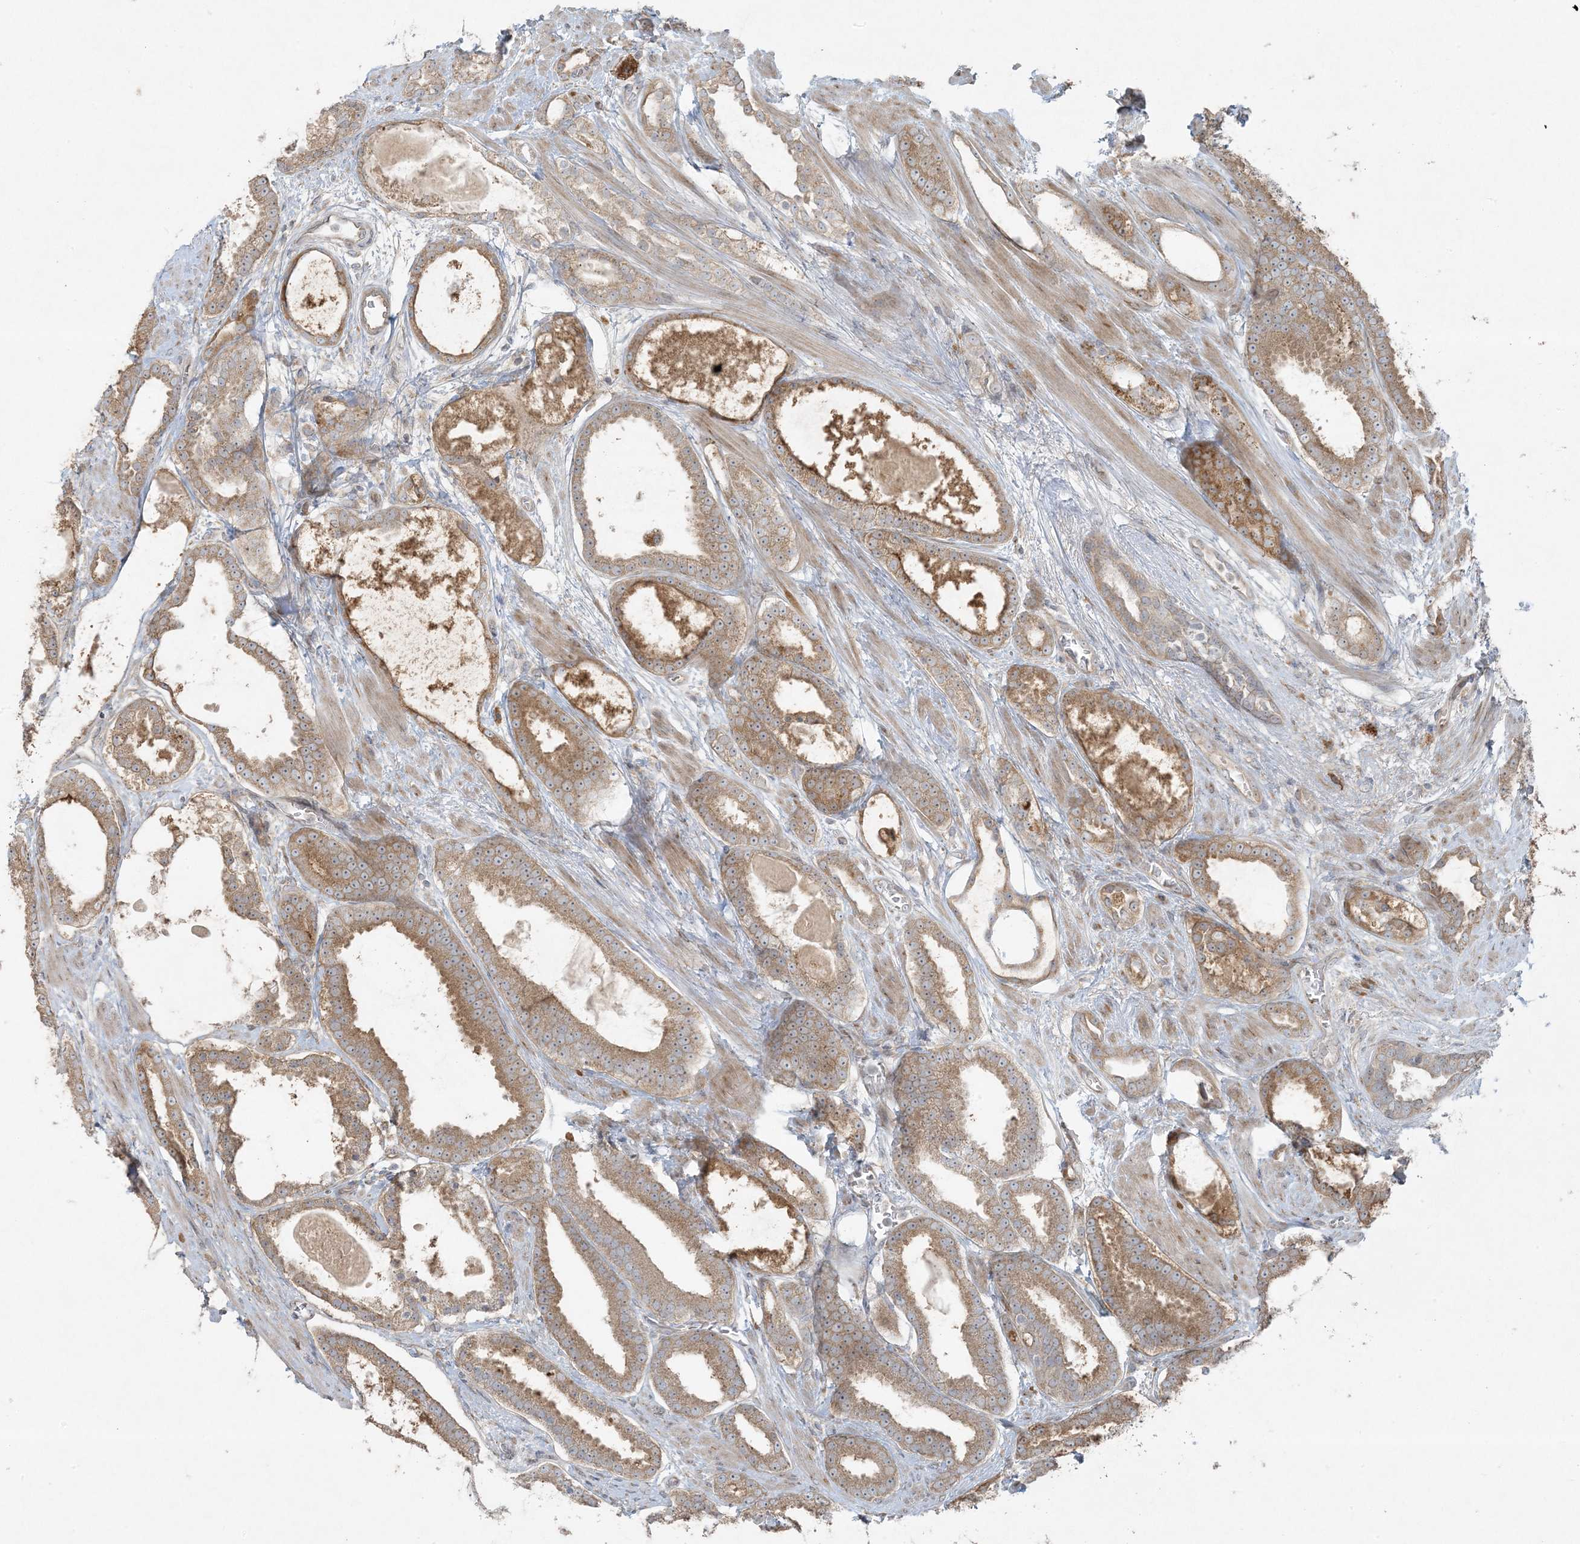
{"staining": {"intensity": "moderate", "quantity": ">75%", "location": "cytoplasmic/membranous"}, "tissue": "prostate cancer", "cell_type": "Tumor cells", "image_type": "cancer", "snomed": [{"axis": "morphology", "description": "Adenocarcinoma, High grade"}, {"axis": "topography", "description": "Prostate"}], "caption": "A brown stain labels moderate cytoplasmic/membranous positivity of a protein in human adenocarcinoma (high-grade) (prostate) tumor cells. (DAB (3,3'-diaminobenzidine) = brown stain, brightfield microscopy at high magnification).", "gene": "ZNF263", "patient": {"sex": "male", "age": 60}}